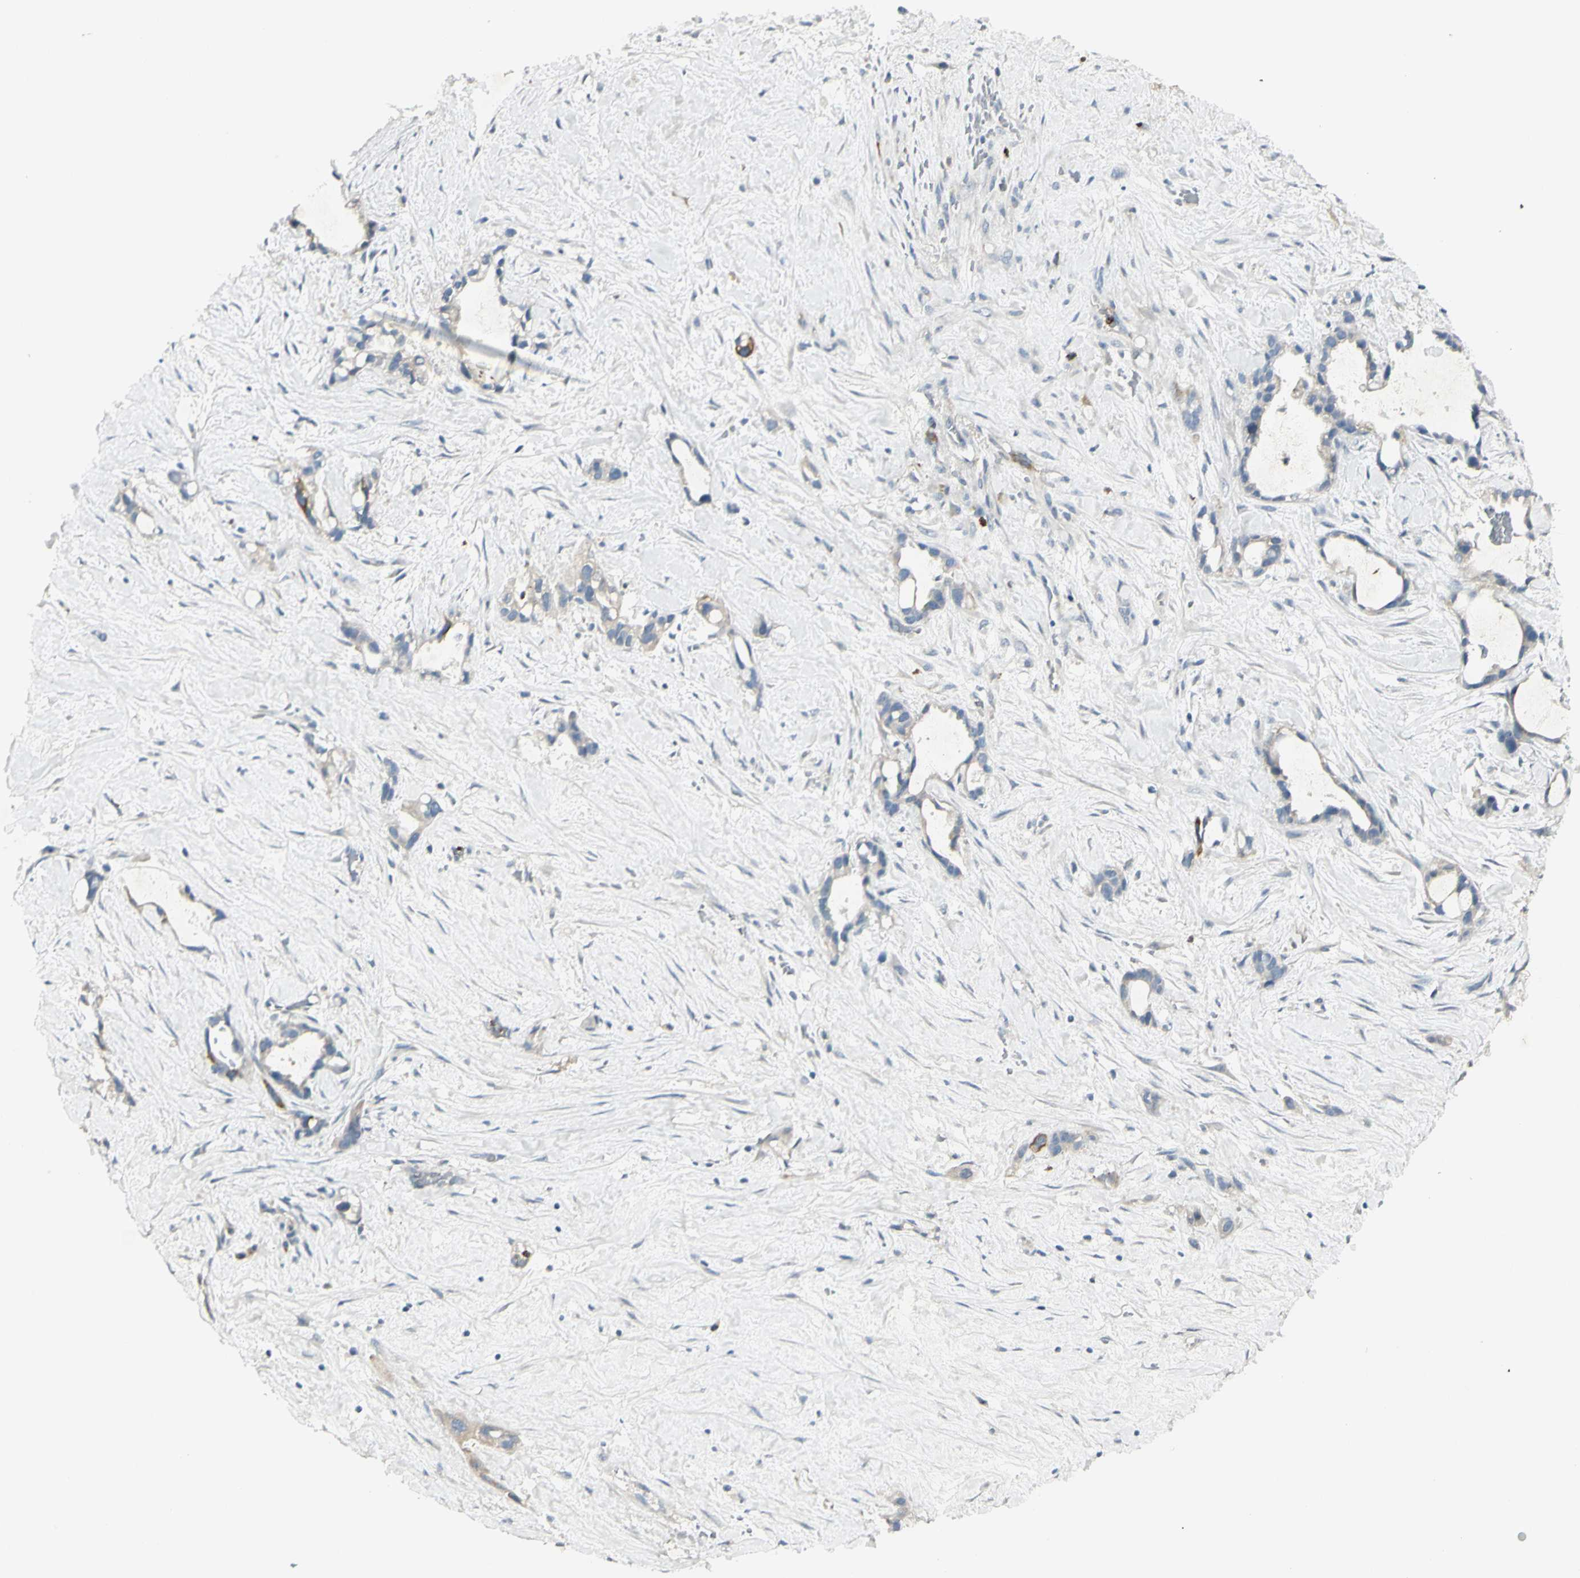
{"staining": {"intensity": "negative", "quantity": "none", "location": "none"}, "tissue": "liver cancer", "cell_type": "Tumor cells", "image_type": "cancer", "snomed": [{"axis": "morphology", "description": "Cholangiocarcinoma"}, {"axis": "topography", "description": "Liver"}], "caption": "IHC micrograph of liver cancer stained for a protein (brown), which demonstrates no expression in tumor cells. (DAB immunohistochemistry visualized using brightfield microscopy, high magnification).", "gene": "CCNB2", "patient": {"sex": "female", "age": 65}}